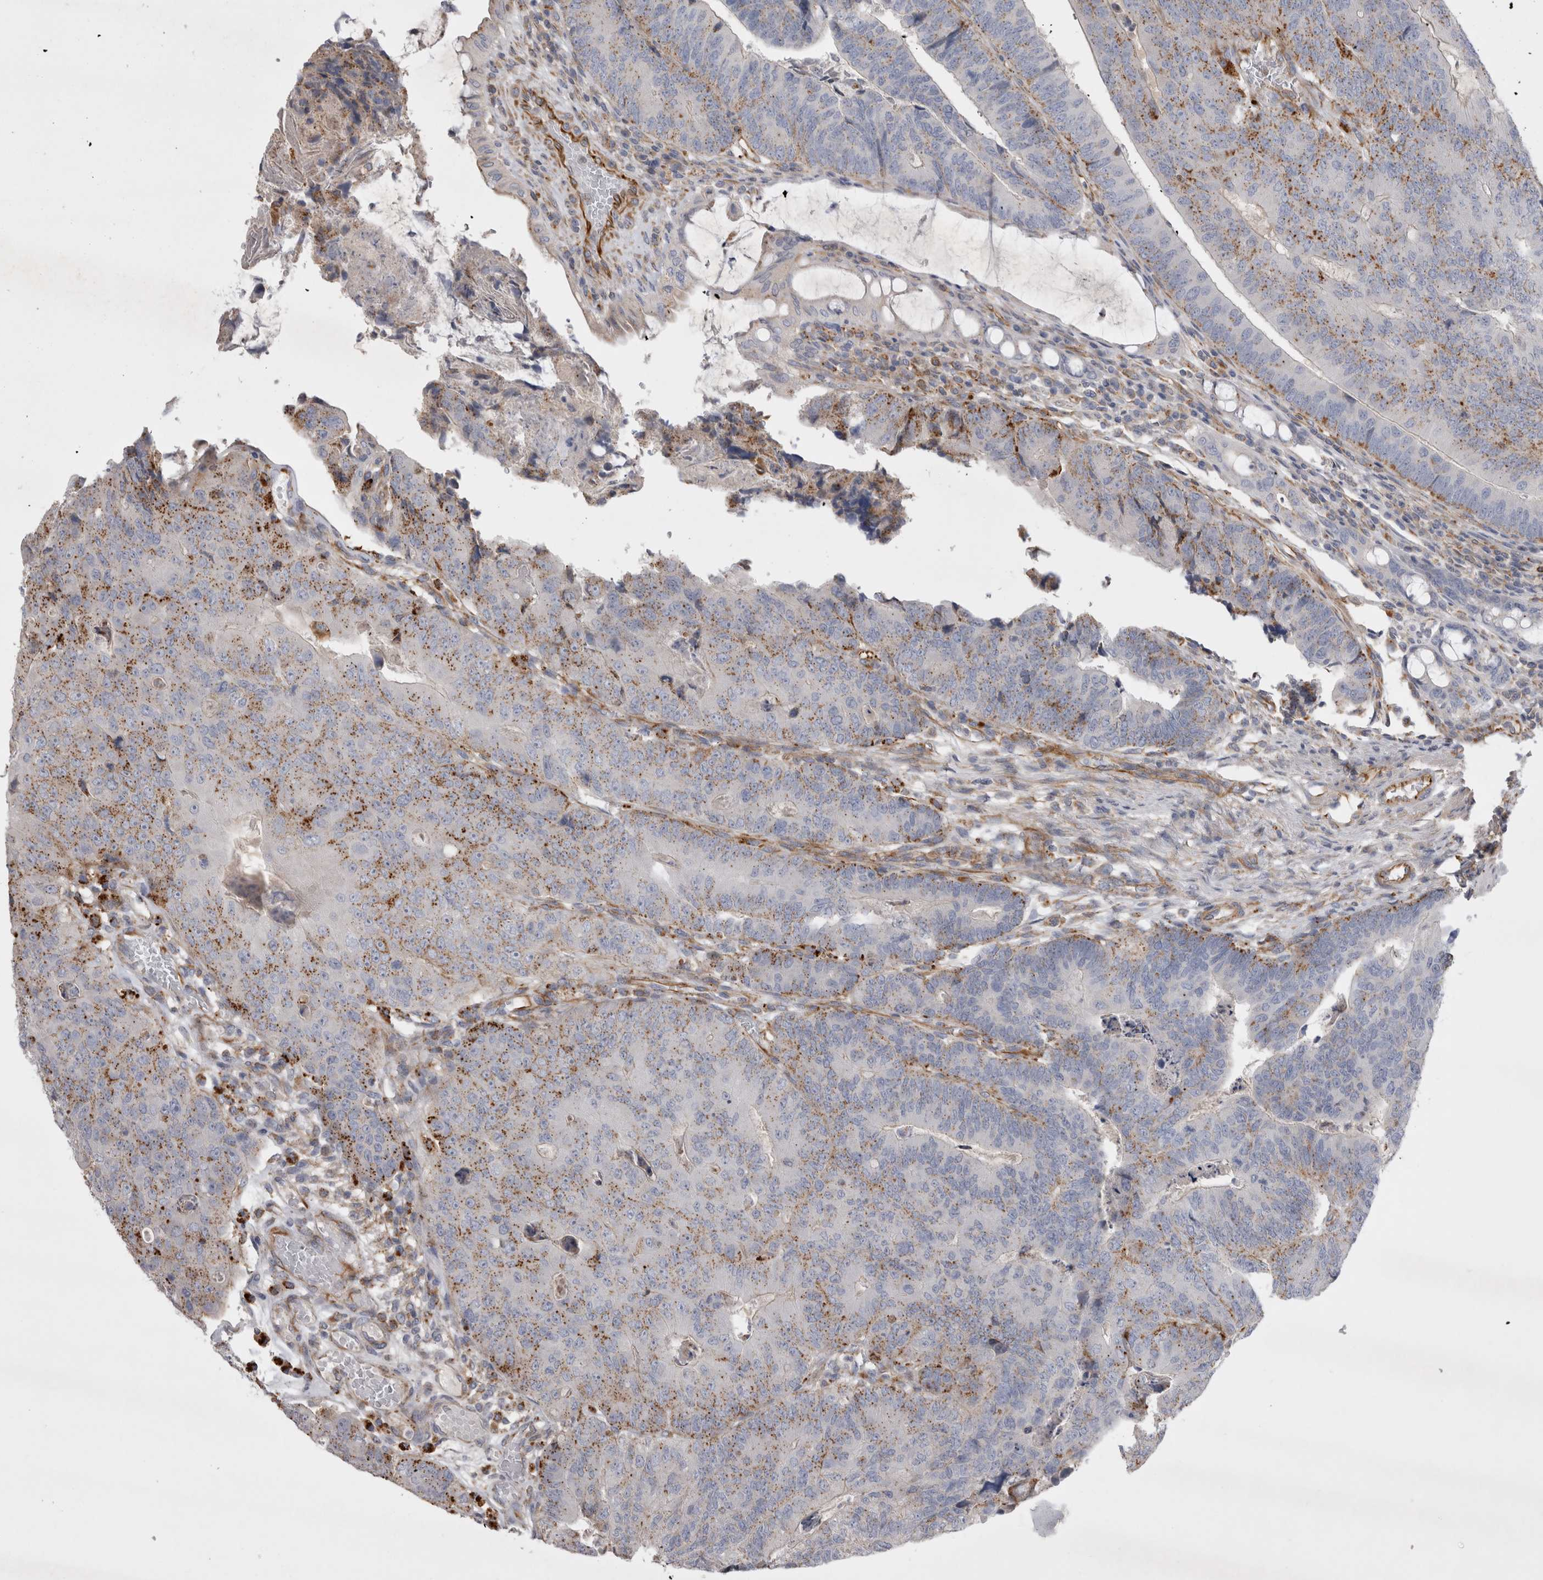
{"staining": {"intensity": "moderate", "quantity": "25%-75%", "location": "cytoplasmic/membranous"}, "tissue": "colorectal cancer", "cell_type": "Tumor cells", "image_type": "cancer", "snomed": [{"axis": "morphology", "description": "Adenocarcinoma, NOS"}, {"axis": "topography", "description": "Colon"}], "caption": "This micrograph reveals immunohistochemistry (IHC) staining of colorectal adenocarcinoma, with medium moderate cytoplasmic/membranous staining in about 25%-75% of tumor cells.", "gene": "STRADB", "patient": {"sex": "female", "age": 67}}